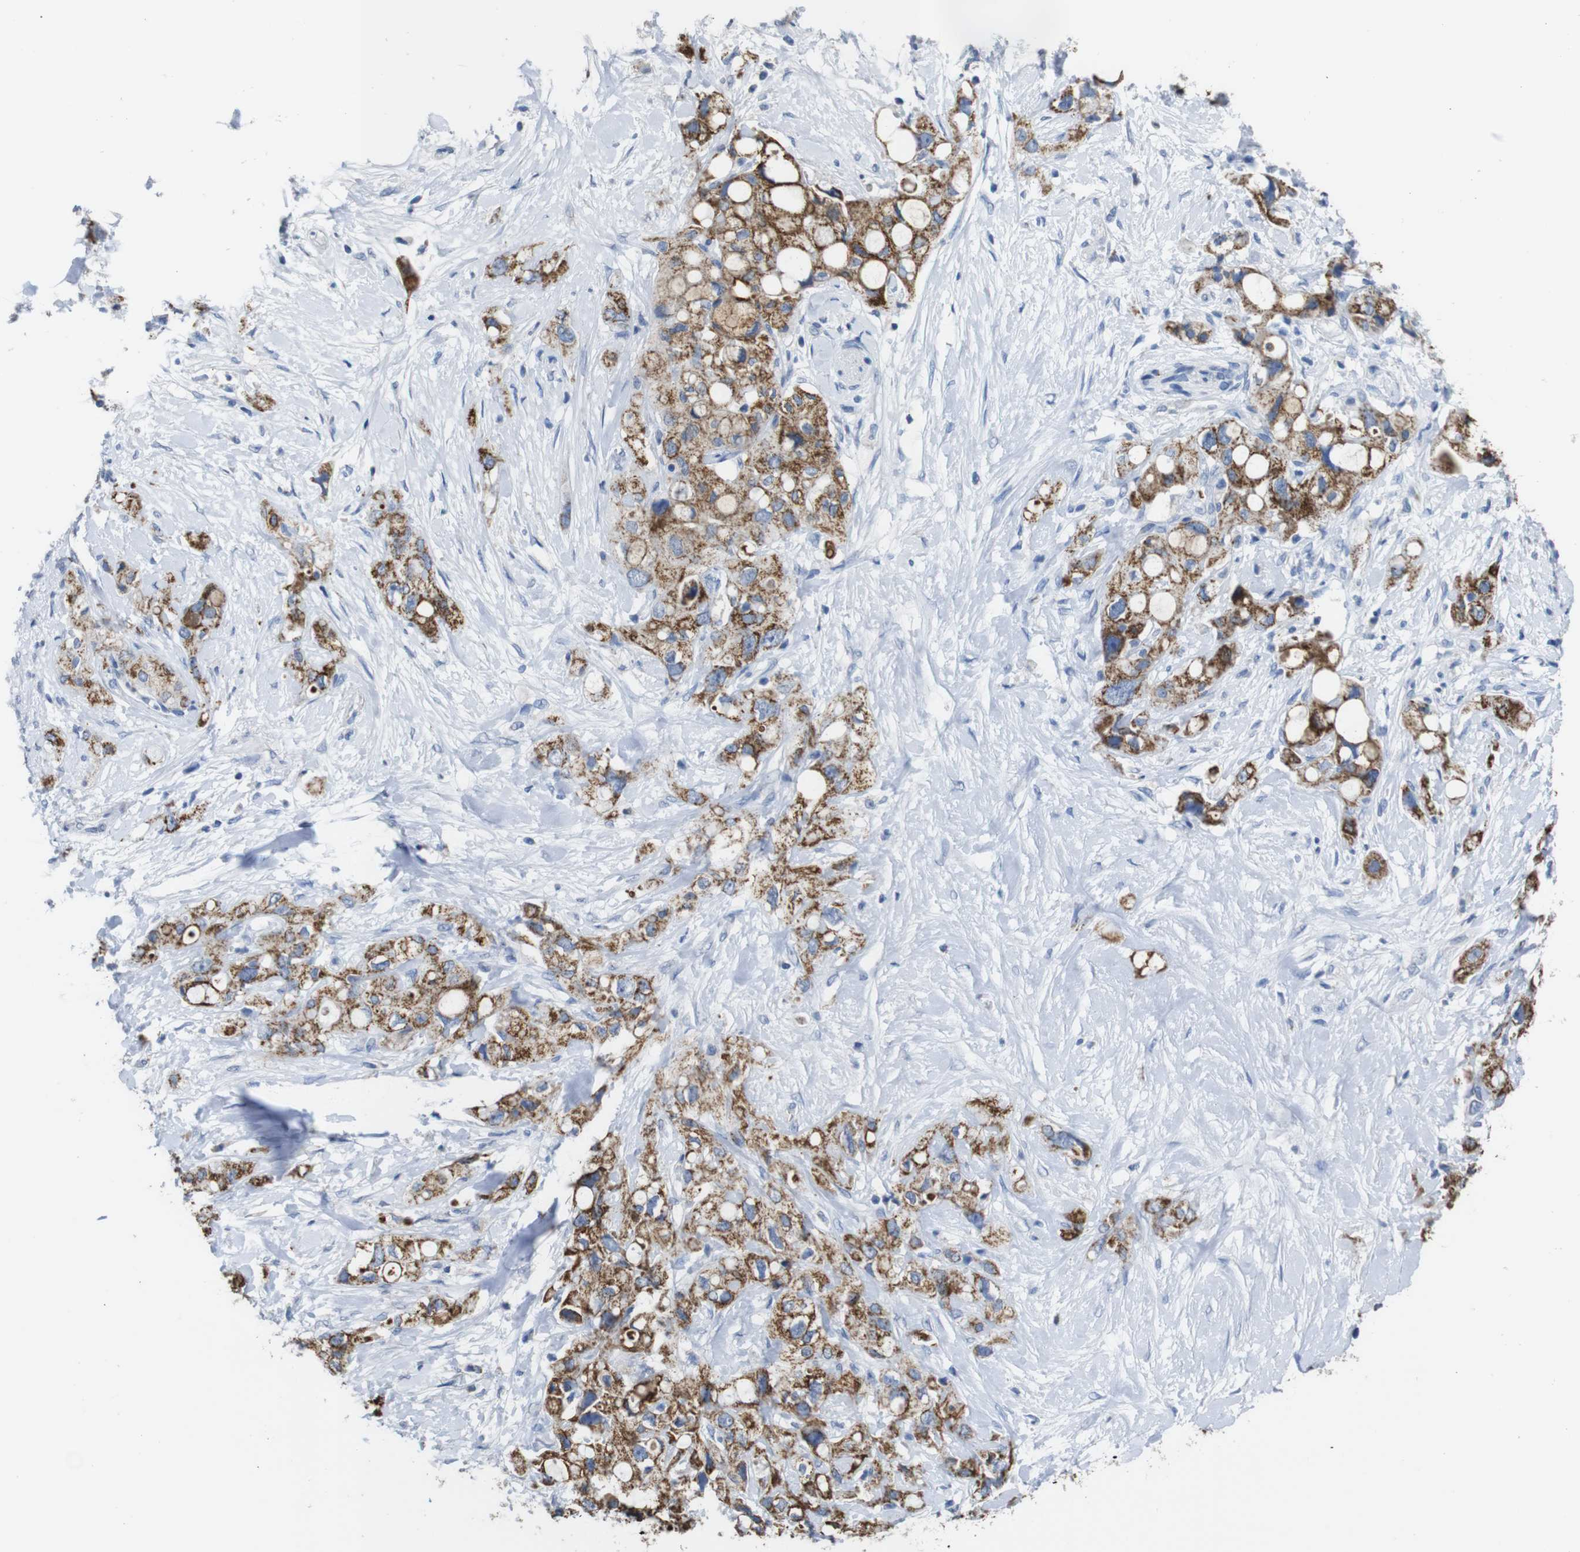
{"staining": {"intensity": "moderate", "quantity": ">75%", "location": "cytoplasmic/membranous"}, "tissue": "pancreatic cancer", "cell_type": "Tumor cells", "image_type": "cancer", "snomed": [{"axis": "morphology", "description": "Adenocarcinoma, NOS"}, {"axis": "topography", "description": "Pancreas"}], "caption": "Protein expression analysis of pancreatic cancer exhibits moderate cytoplasmic/membranous positivity in about >75% of tumor cells.", "gene": "MAOA", "patient": {"sex": "female", "age": 56}}